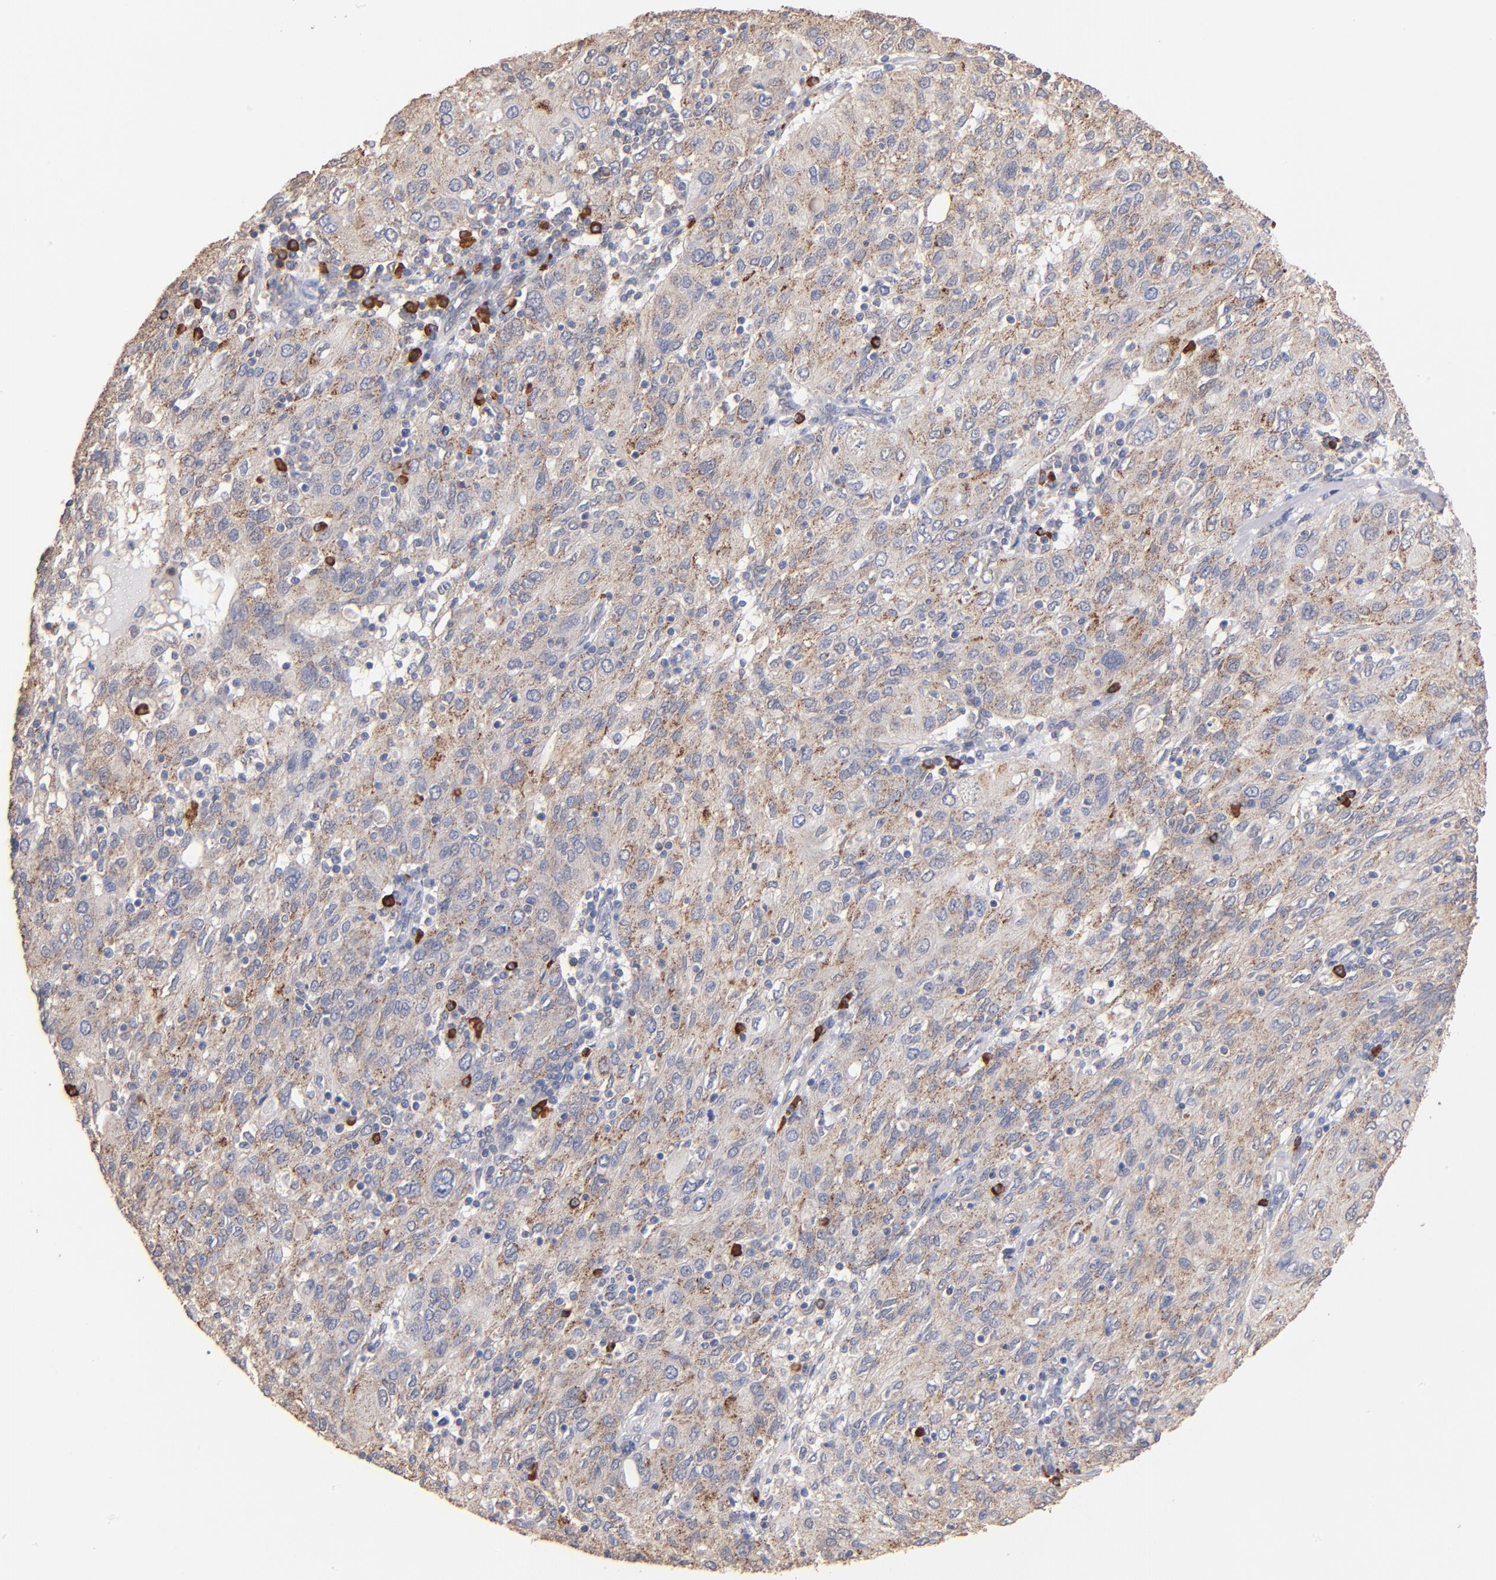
{"staining": {"intensity": "weak", "quantity": "25%-75%", "location": "cytoplasmic/membranous"}, "tissue": "ovarian cancer", "cell_type": "Tumor cells", "image_type": "cancer", "snomed": [{"axis": "morphology", "description": "Carcinoma, endometroid"}, {"axis": "topography", "description": "Ovary"}], "caption": "The photomicrograph reveals a brown stain indicating the presence of a protein in the cytoplasmic/membranous of tumor cells in ovarian cancer (endometroid carcinoma). The protein is shown in brown color, while the nuclei are stained blue.", "gene": "RO60", "patient": {"sex": "female", "age": 50}}